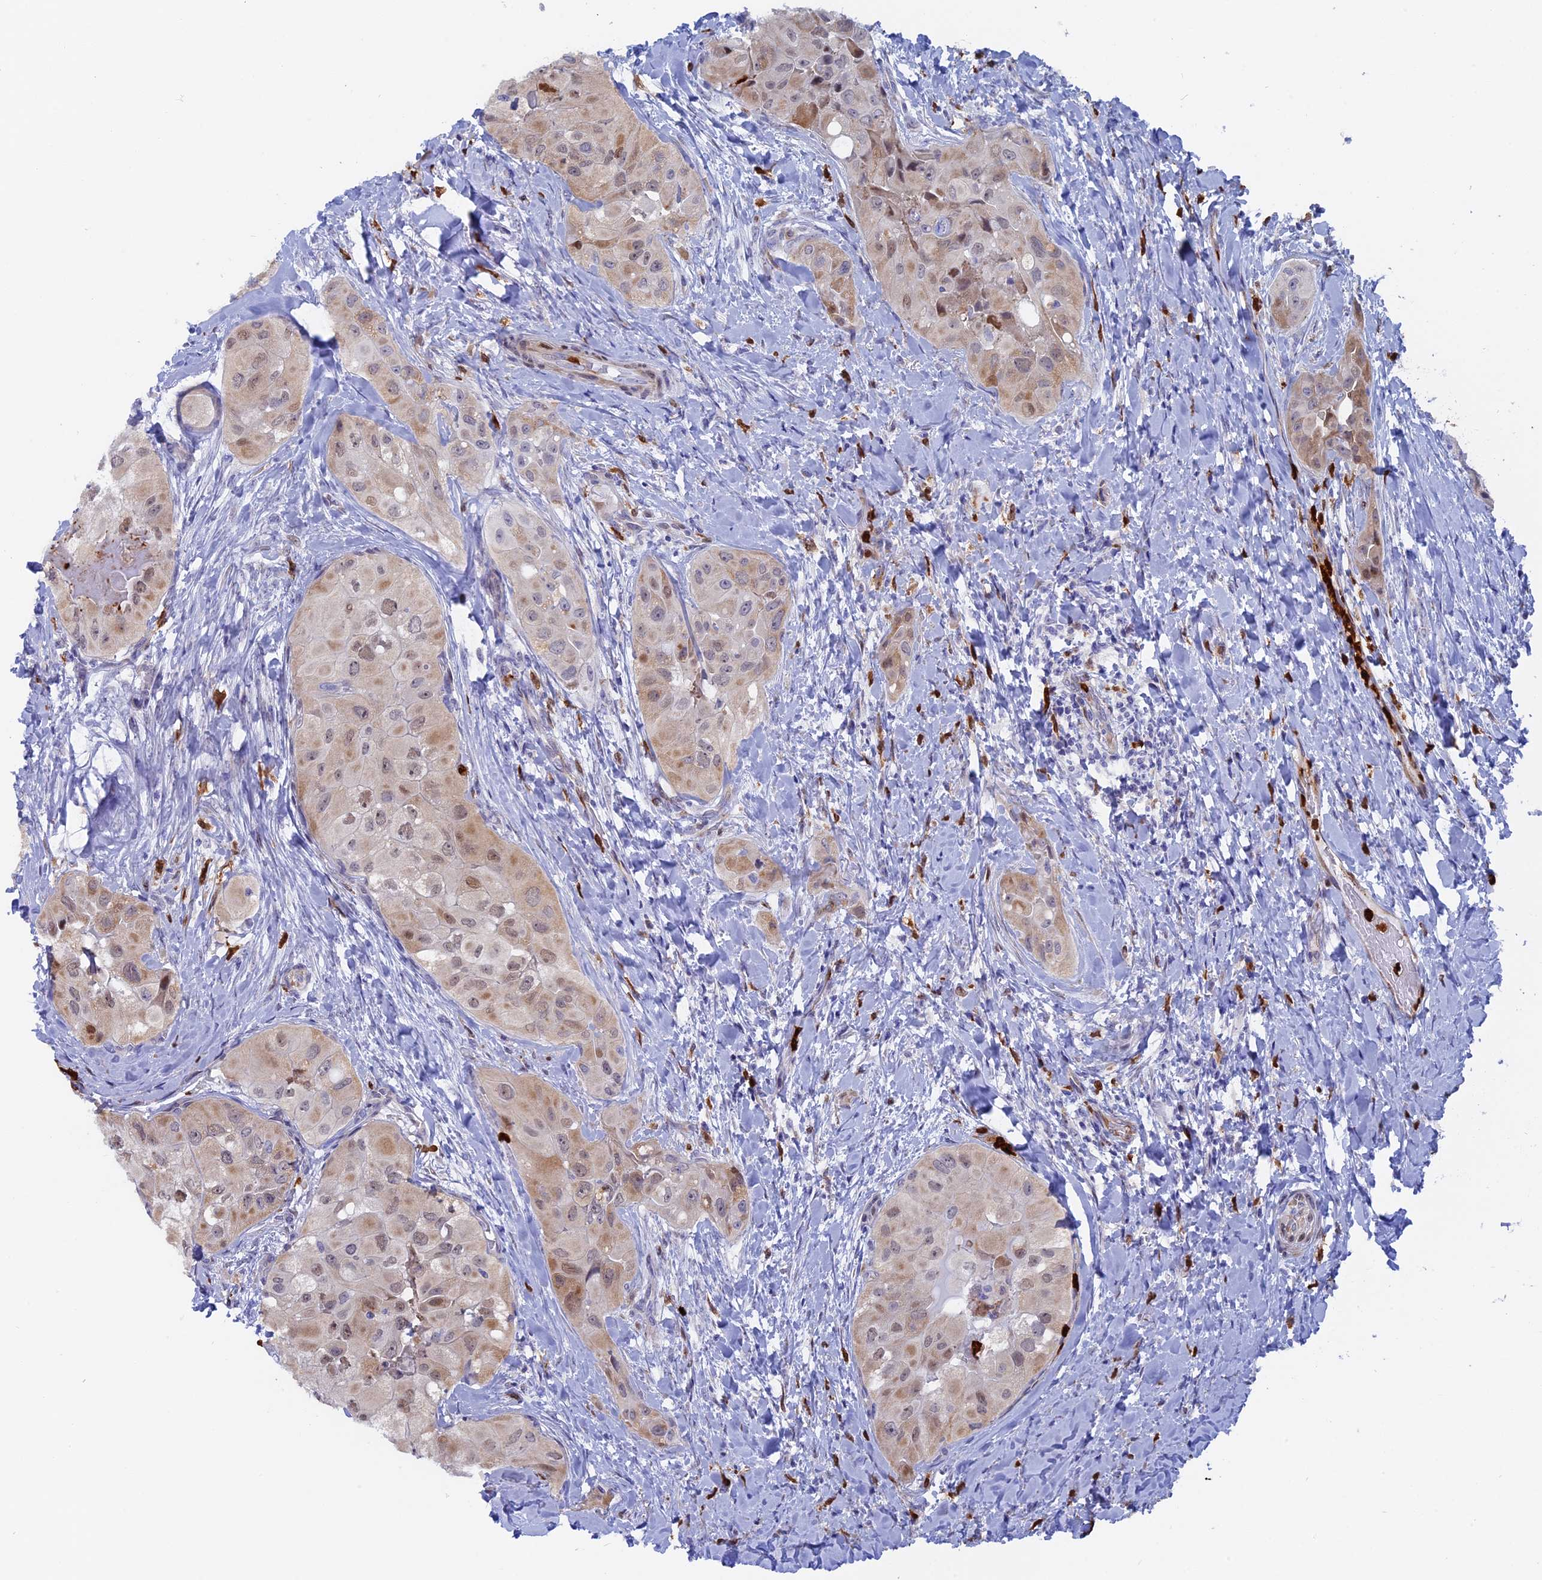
{"staining": {"intensity": "weak", "quantity": "25%-75%", "location": "cytoplasmic/membranous,nuclear"}, "tissue": "thyroid cancer", "cell_type": "Tumor cells", "image_type": "cancer", "snomed": [{"axis": "morphology", "description": "Normal tissue, NOS"}, {"axis": "morphology", "description": "Papillary adenocarcinoma, NOS"}, {"axis": "topography", "description": "Thyroid gland"}], "caption": "A histopathology image showing weak cytoplasmic/membranous and nuclear staining in approximately 25%-75% of tumor cells in papillary adenocarcinoma (thyroid), as visualized by brown immunohistochemical staining.", "gene": "SLC26A1", "patient": {"sex": "female", "age": 59}}